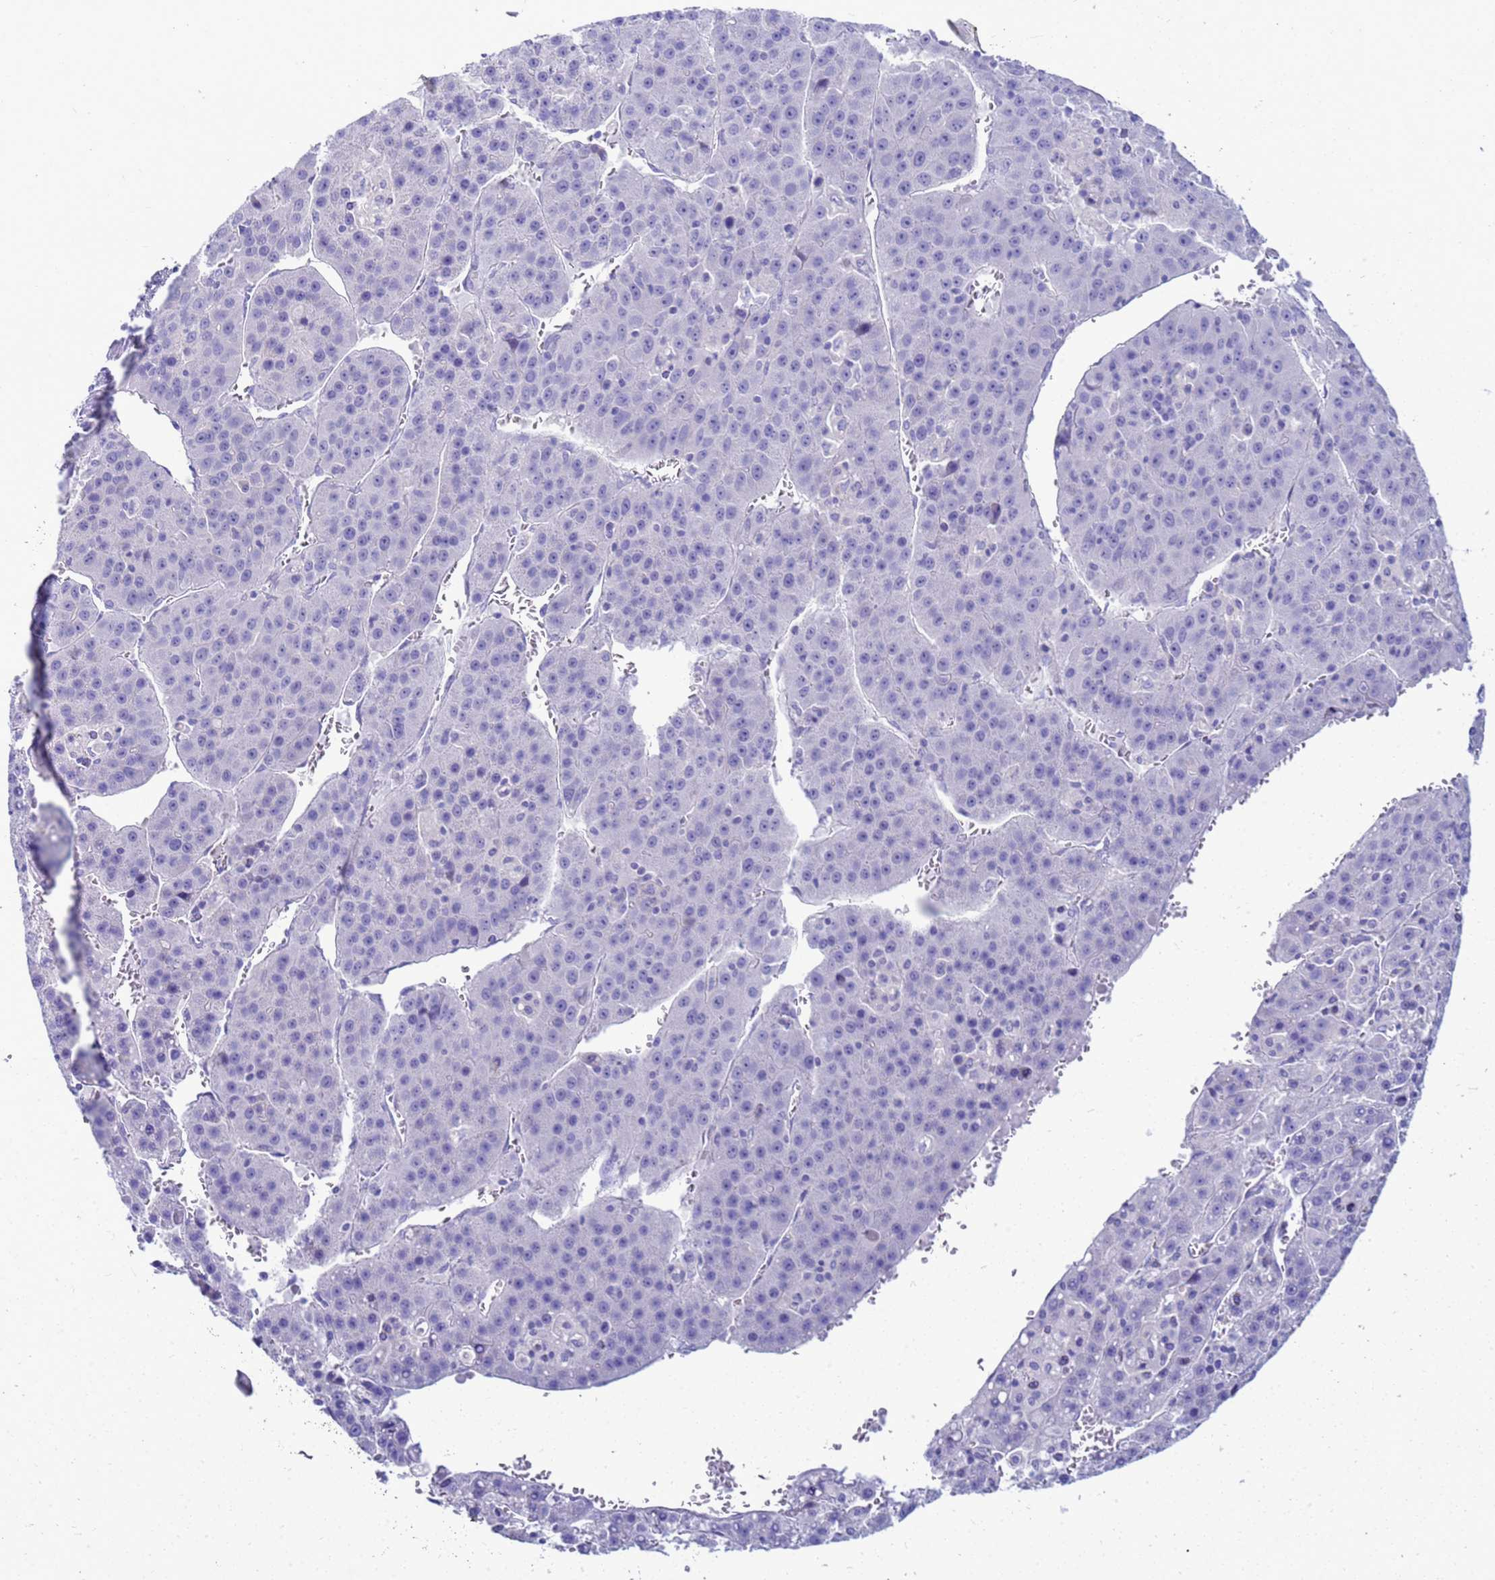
{"staining": {"intensity": "negative", "quantity": "none", "location": "none"}, "tissue": "liver cancer", "cell_type": "Tumor cells", "image_type": "cancer", "snomed": [{"axis": "morphology", "description": "Carcinoma, Hepatocellular, NOS"}, {"axis": "topography", "description": "Liver"}], "caption": "Tumor cells show no significant protein staining in liver hepatocellular carcinoma.", "gene": "SYCN", "patient": {"sex": "female", "age": 53}}